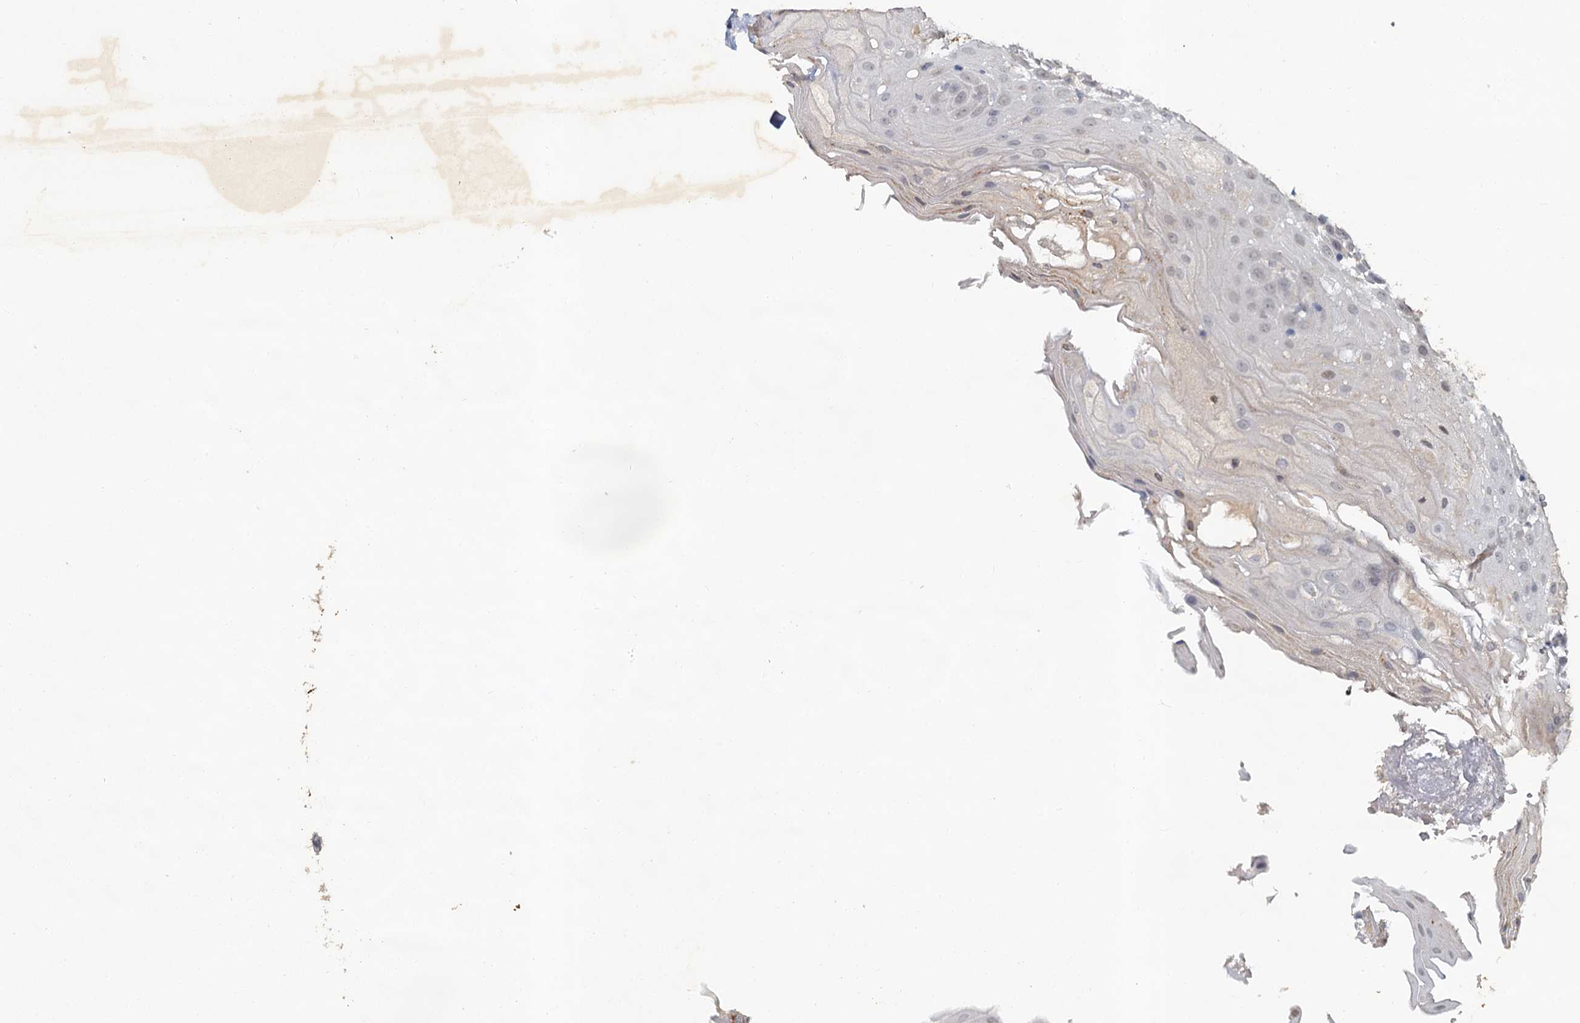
{"staining": {"intensity": "negative", "quantity": "none", "location": "none"}, "tissue": "oral mucosa", "cell_type": "Squamous epithelial cells", "image_type": "normal", "snomed": [{"axis": "morphology", "description": "Normal tissue, NOS"}, {"axis": "topography", "description": "Skeletal muscle"}, {"axis": "topography", "description": "Oral tissue"}, {"axis": "topography", "description": "Salivary gland"}, {"axis": "topography", "description": "Peripheral nerve tissue"}], "caption": "This is an immunohistochemistry (IHC) photomicrograph of benign human oral mucosa. There is no positivity in squamous epithelial cells.", "gene": "MUCL1", "patient": {"sex": "male", "age": 54}}